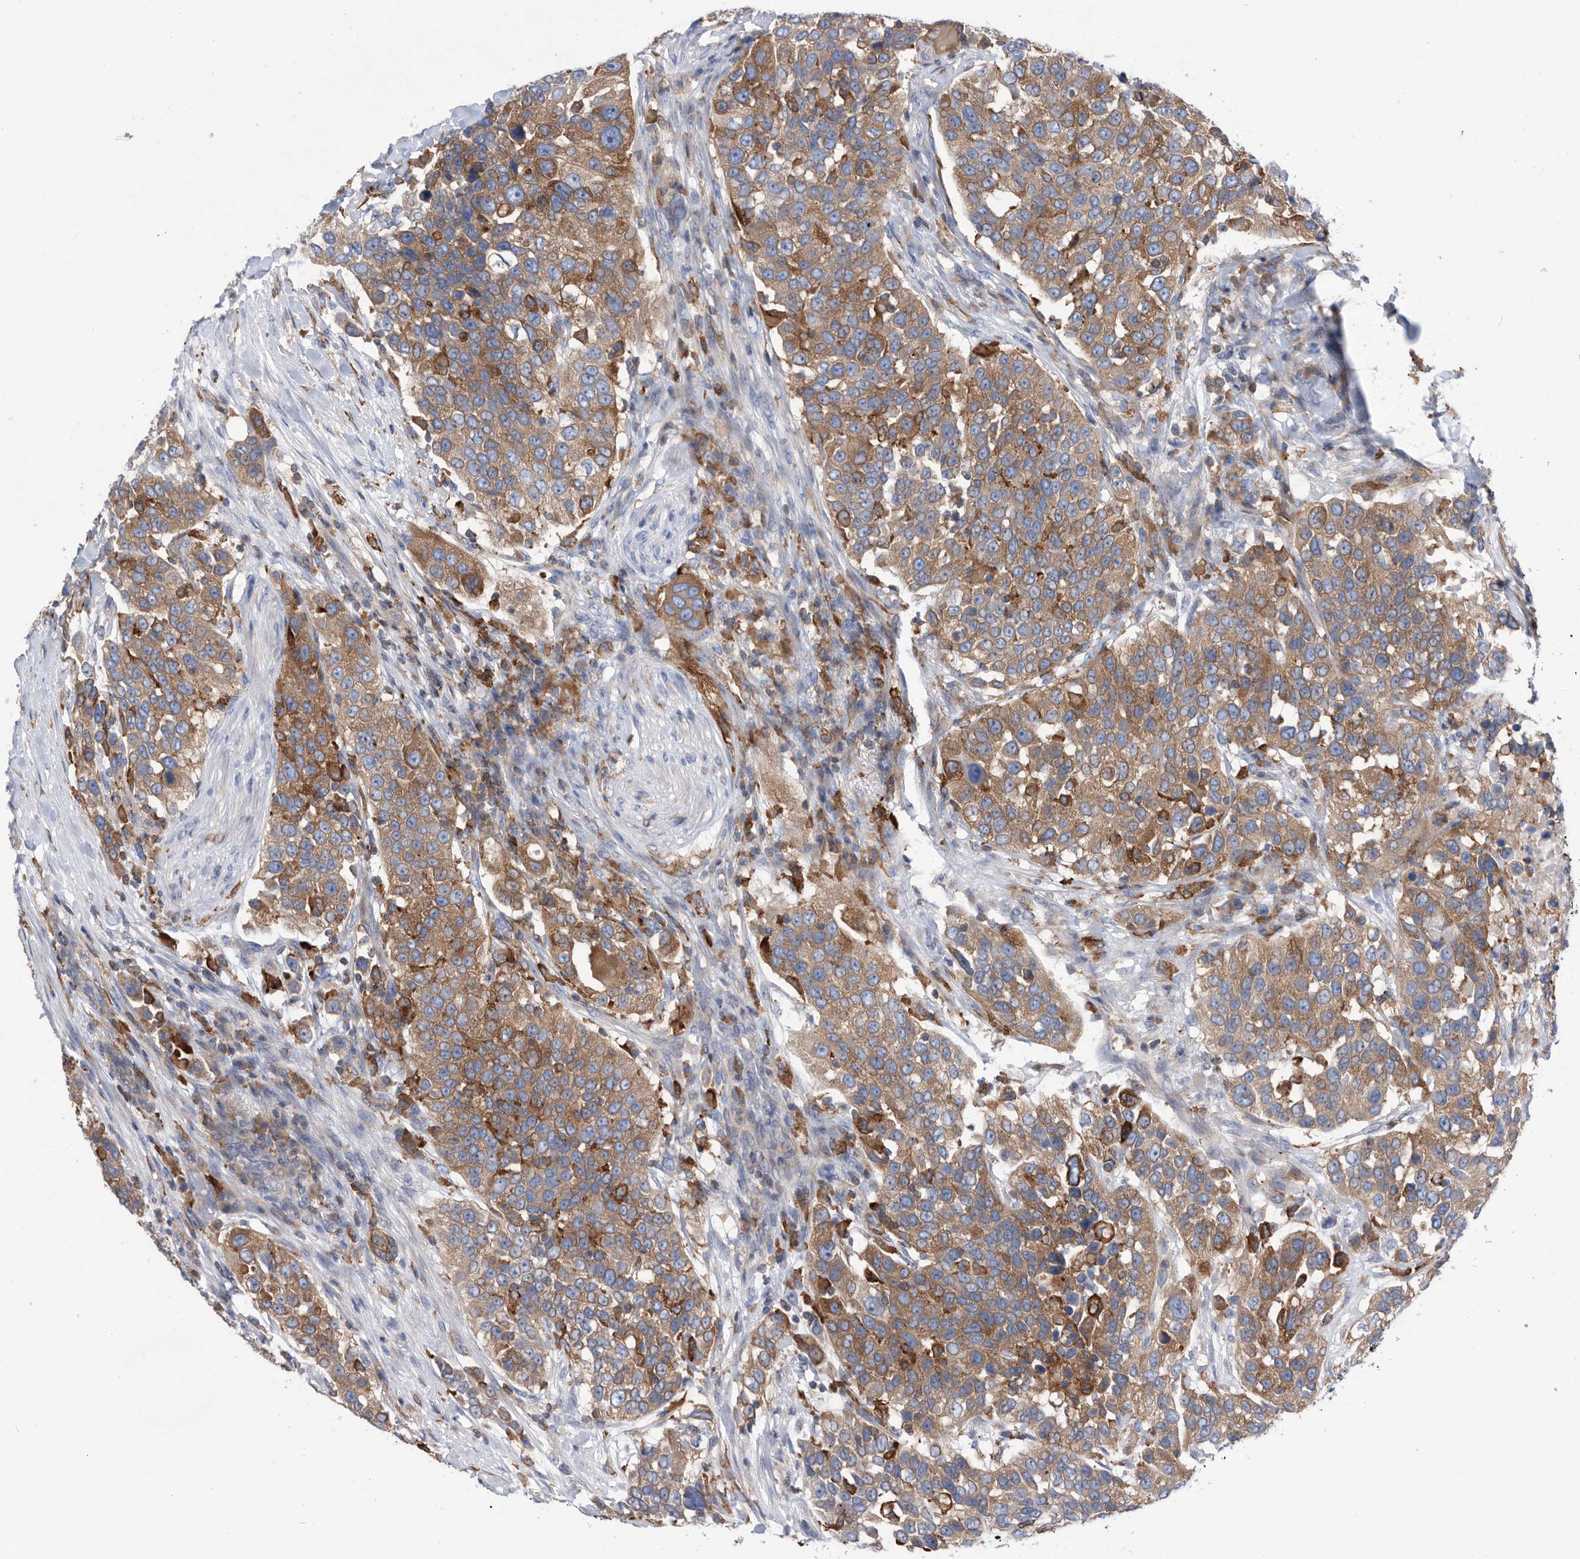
{"staining": {"intensity": "moderate", "quantity": ">75%", "location": "cytoplasmic/membranous"}, "tissue": "urothelial cancer", "cell_type": "Tumor cells", "image_type": "cancer", "snomed": [{"axis": "morphology", "description": "Urothelial carcinoma, High grade"}, {"axis": "topography", "description": "Urinary bladder"}], "caption": "Human urothelial cancer stained for a protein (brown) exhibits moderate cytoplasmic/membranous positive staining in approximately >75% of tumor cells.", "gene": "SMG7", "patient": {"sex": "female", "age": 80}}